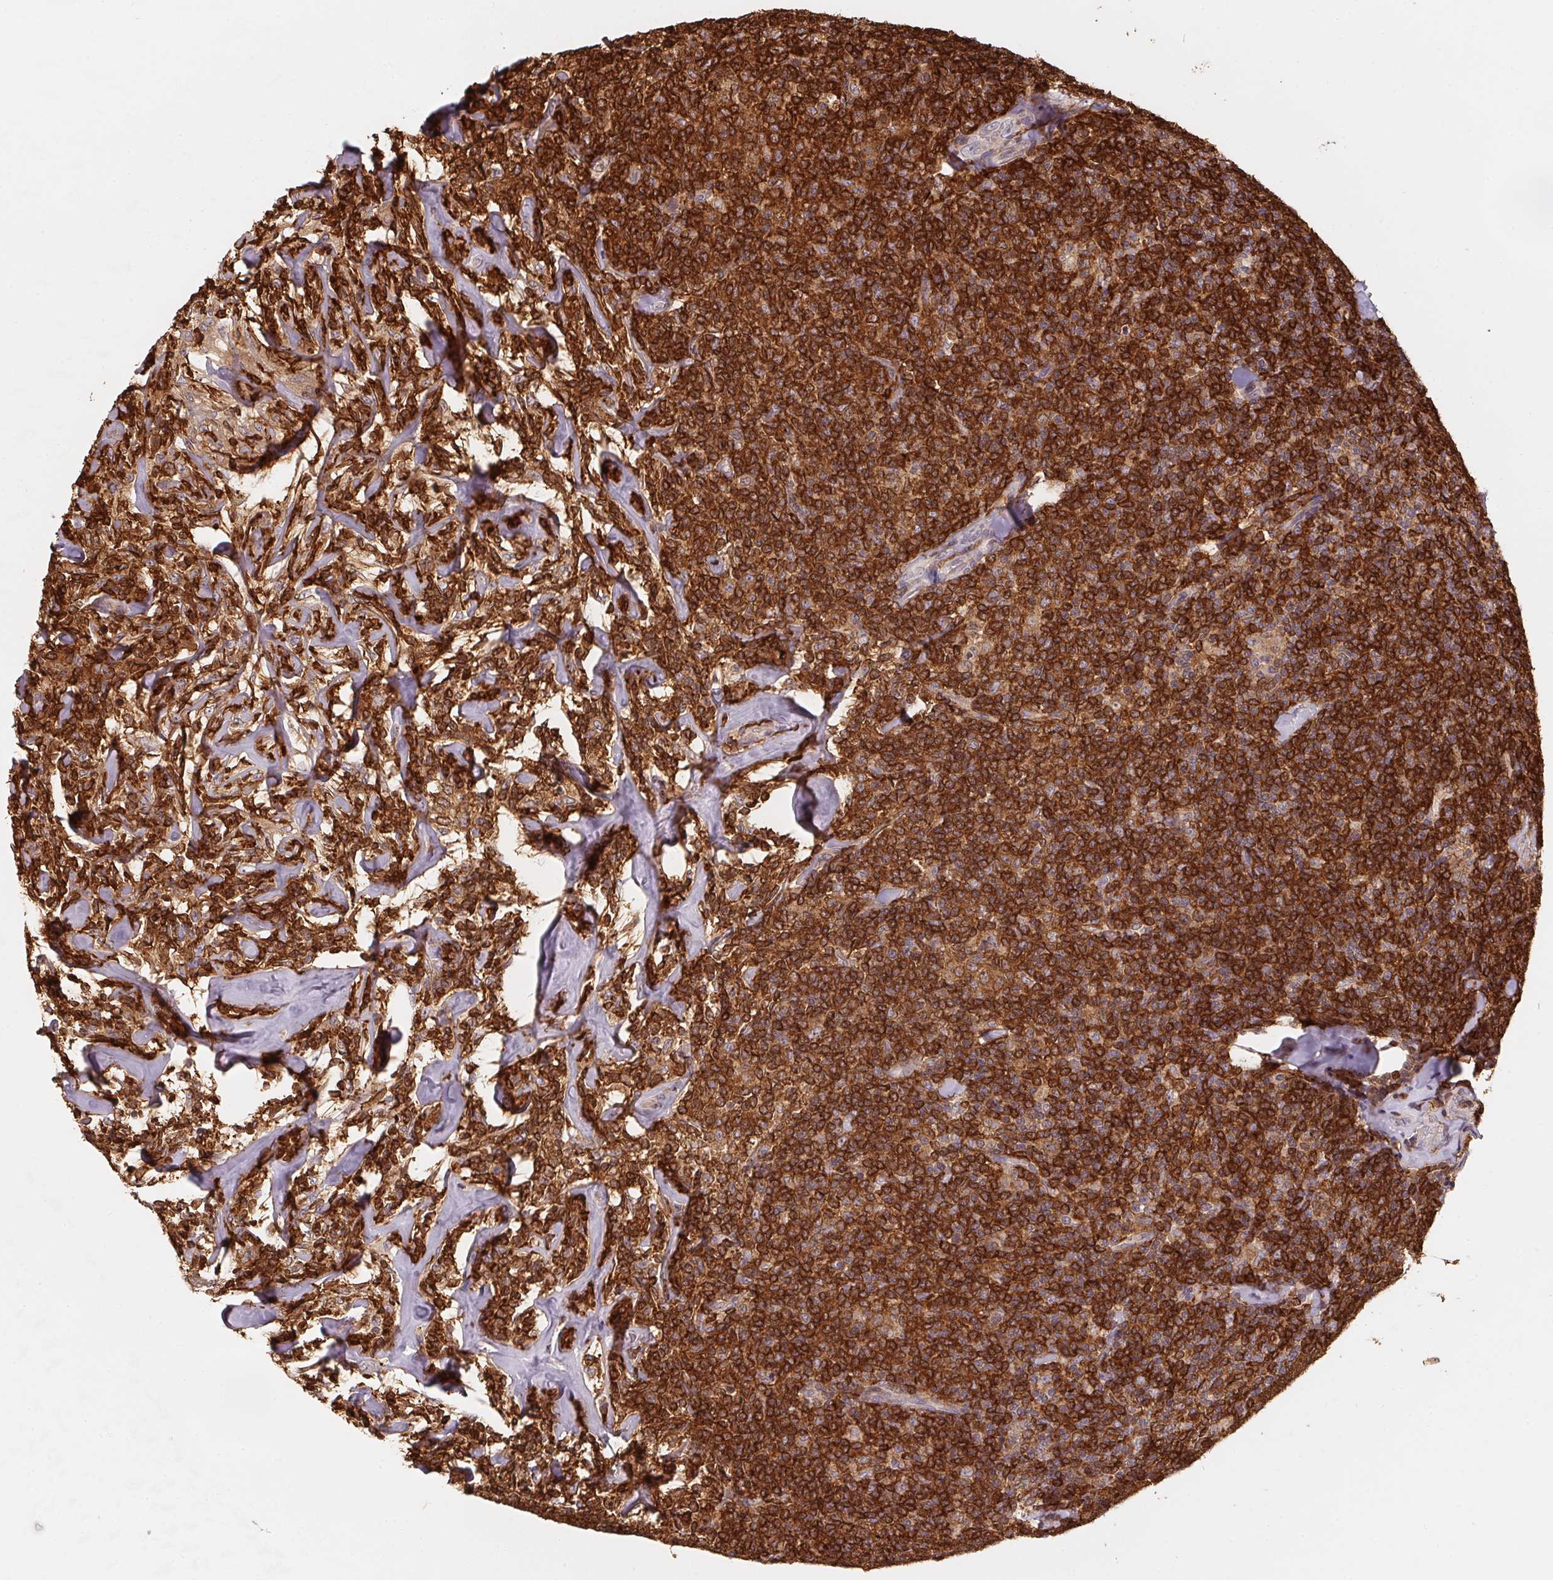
{"staining": {"intensity": "strong", "quantity": ">75%", "location": "cytoplasmic/membranous"}, "tissue": "lymphoma", "cell_type": "Tumor cells", "image_type": "cancer", "snomed": [{"axis": "morphology", "description": "Malignant lymphoma, non-Hodgkin's type, Low grade"}, {"axis": "topography", "description": "Lymph node"}], "caption": "Immunohistochemical staining of low-grade malignant lymphoma, non-Hodgkin's type demonstrates high levels of strong cytoplasmic/membranous positivity in about >75% of tumor cells. (IHC, brightfield microscopy, high magnification).", "gene": "ANKRD13A", "patient": {"sex": "female", "age": 56}}